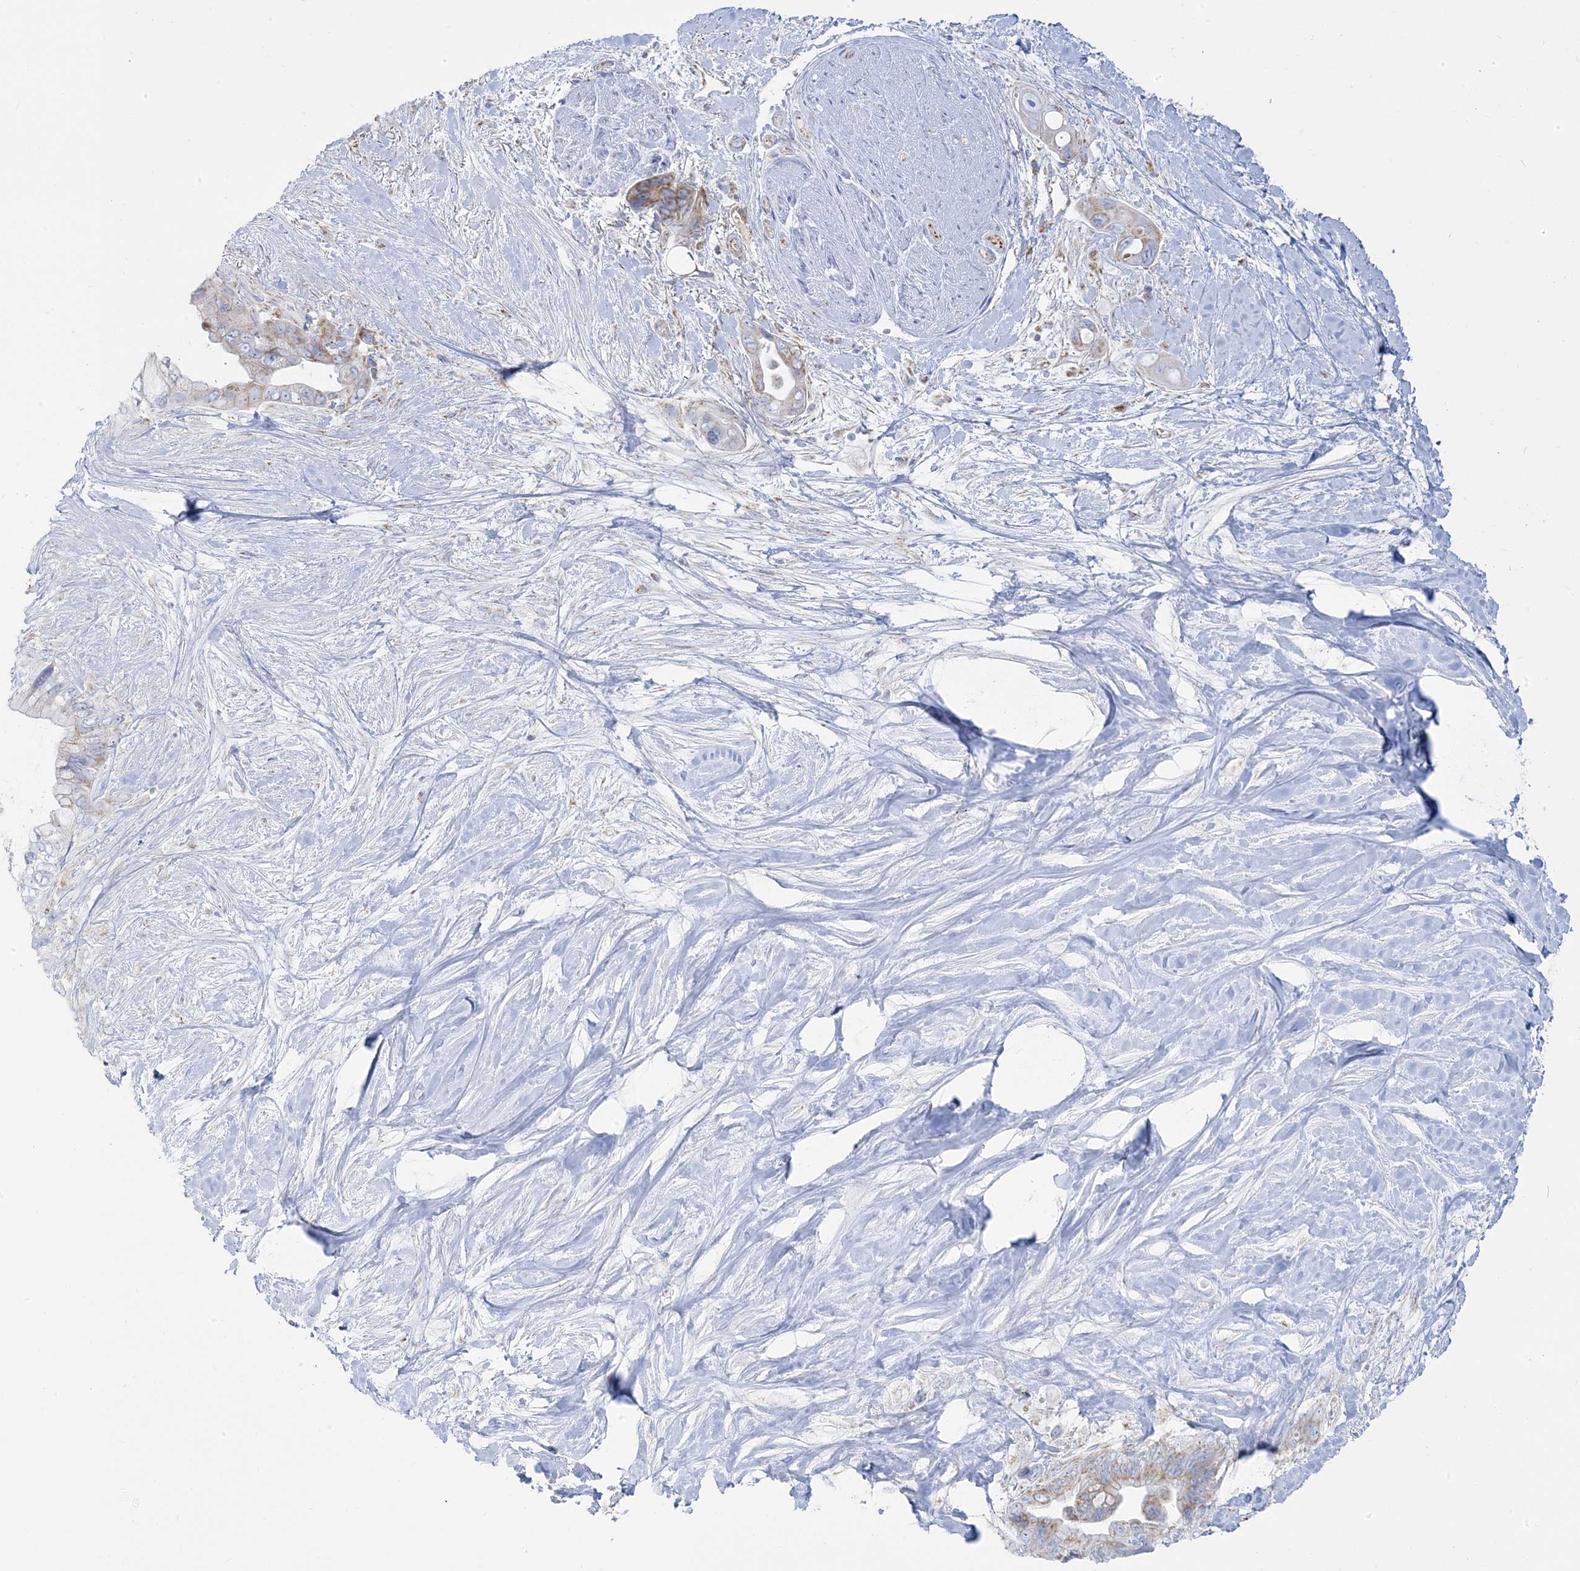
{"staining": {"intensity": "weak", "quantity": "<25%", "location": "cytoplasmic/membranous"}, "tissue": "pancreatic cancer", "cell_type": "Tumor cells", "image_type": "cancer", "snomed": [{"axis": "morphology", "description": "Adenocarcinoma, NOS"}, {"axis": "topography", "description": "Pancreas"}], "caption": "Pancreatic cancer (adenocarcinoma) stained for a protein using immunohistochemistry (IHC) displays no staining tumor cells.", "gene": "PCCB", "patient": {"sex": "female", "age": 72}}